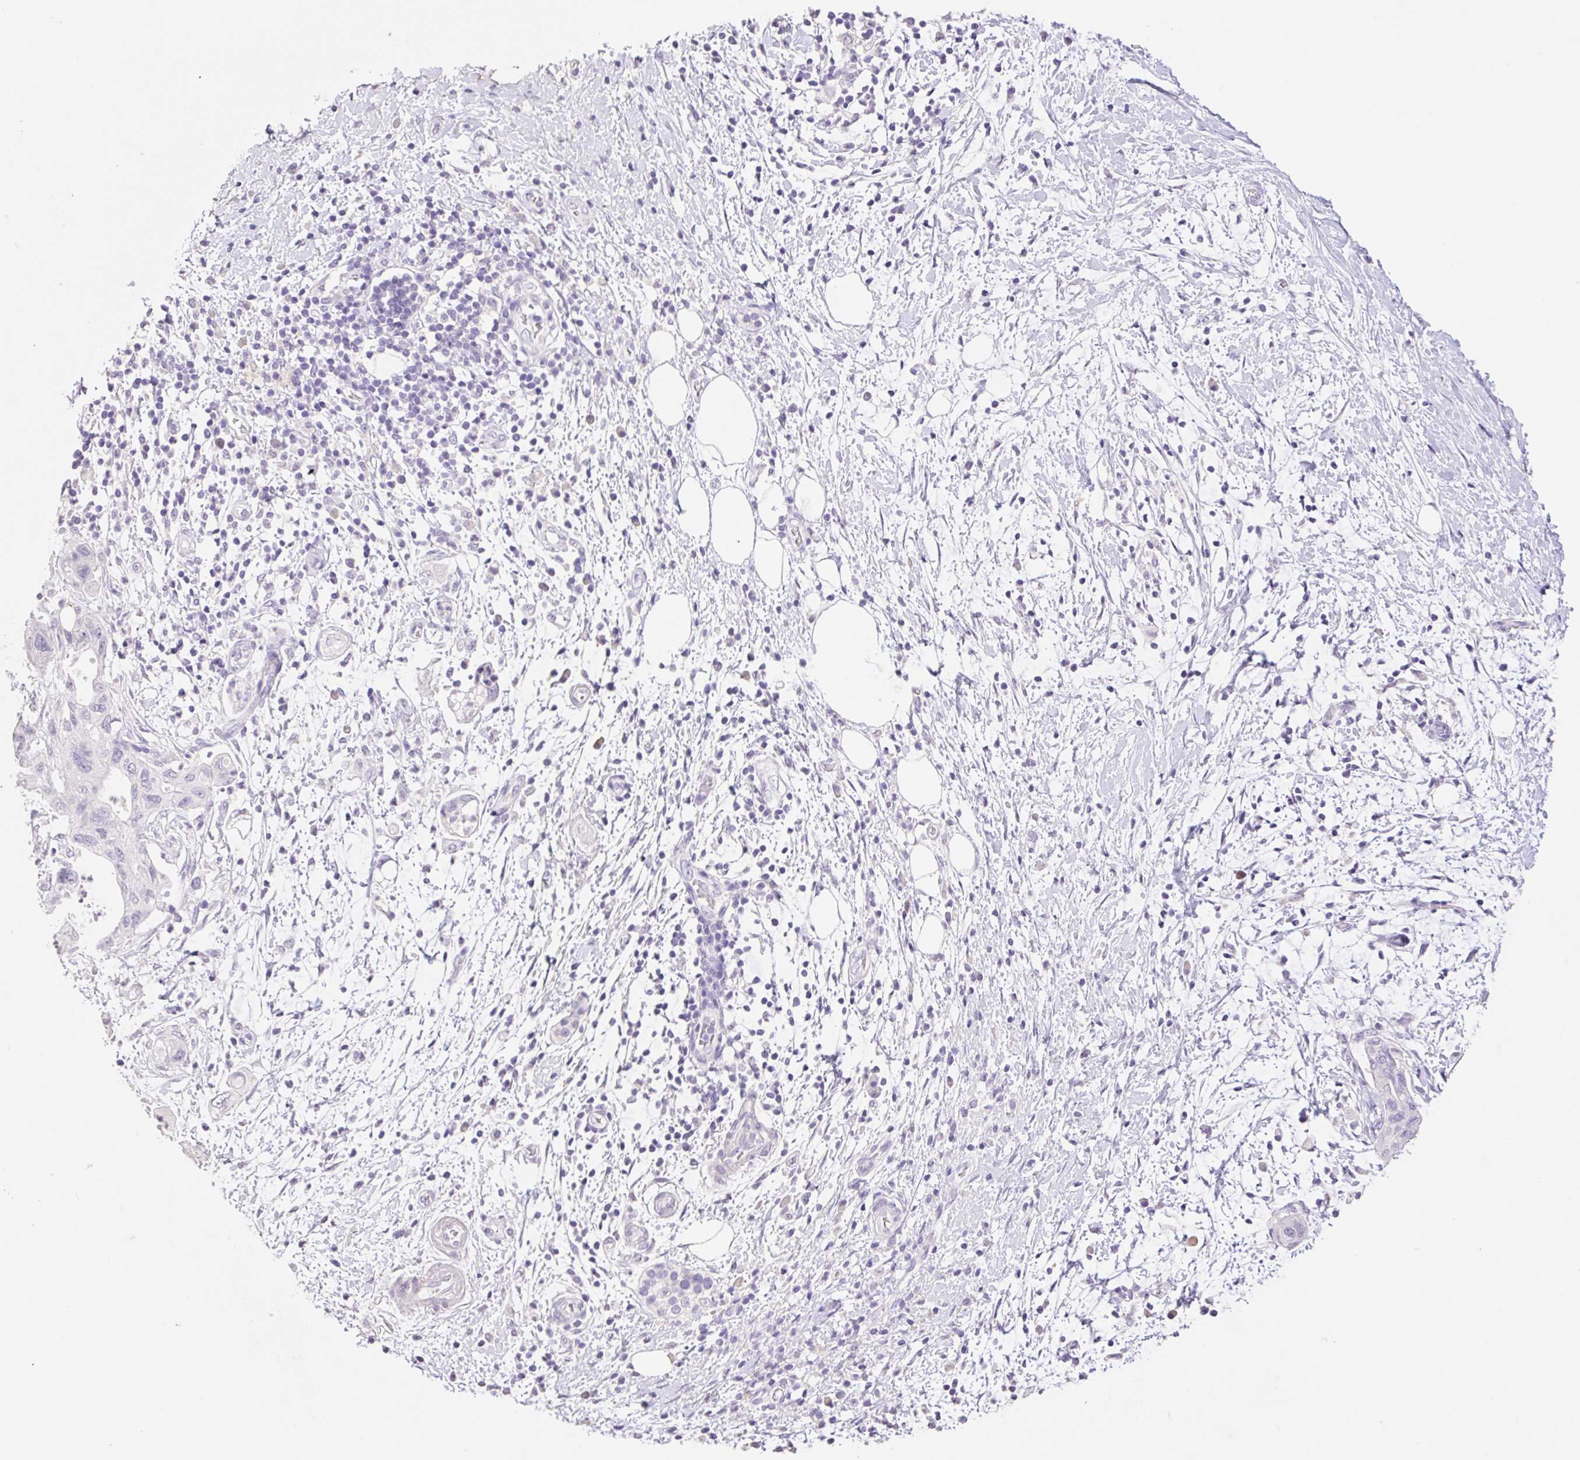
{"staining": {"intensity": "negative", "quantity": "none", "location": "none"}, "tissue": "pancreatic cancer", "cell_type": "Tumor cells", "image_type": "cancer", "snomed": [{"axis": "morphology", "description": "Adenocarcinoma, NOS"}, {"axis": "topography", "description": "Pancreas"}], "caption": "The micrograph demonstrates no significant staining in tumor cells of pancreatic cancer (adenocarcinoma).", "gene": "HCRTR2", "patient": {"sex": "female", "age": 73}}